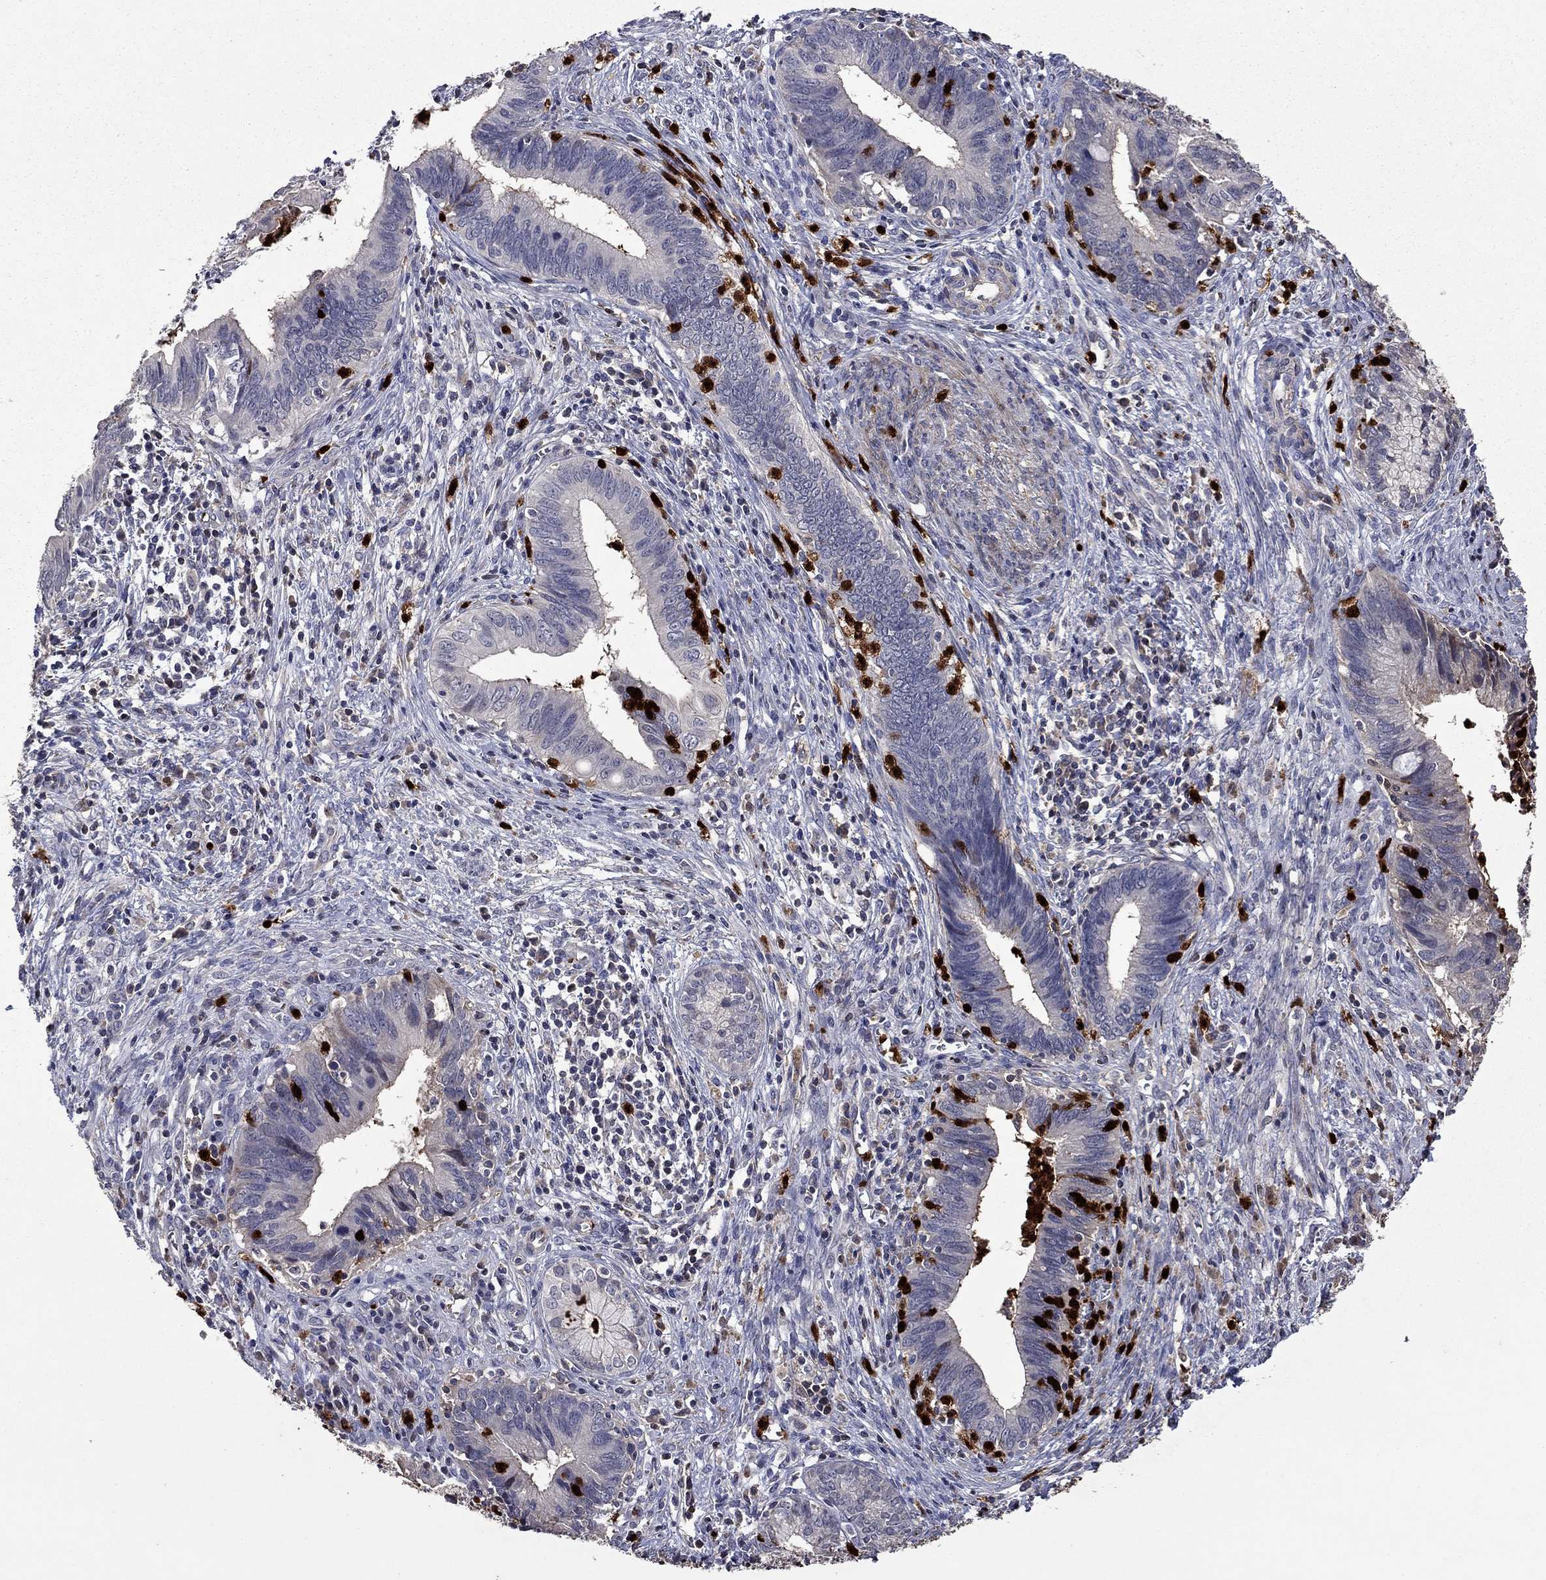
{"staining": {"intensity": "negative", "quantity": "none", "location": "none"}, "tissue": "cervical cancer", "cell_type": "Tumor cells", "image_type": "cancer", "snomed": [{"axis": "morphology", "description": "Adenocarcinoma, NOS"}, {"axis": "topography", "description": "Cervix"}], "caption": "The histopathology image demonstrates no significant positivity in tumor cells of adenocarcinoma (cervical).", "gene": "SATB1", "patient": {"sex": "female", "age": 42}}